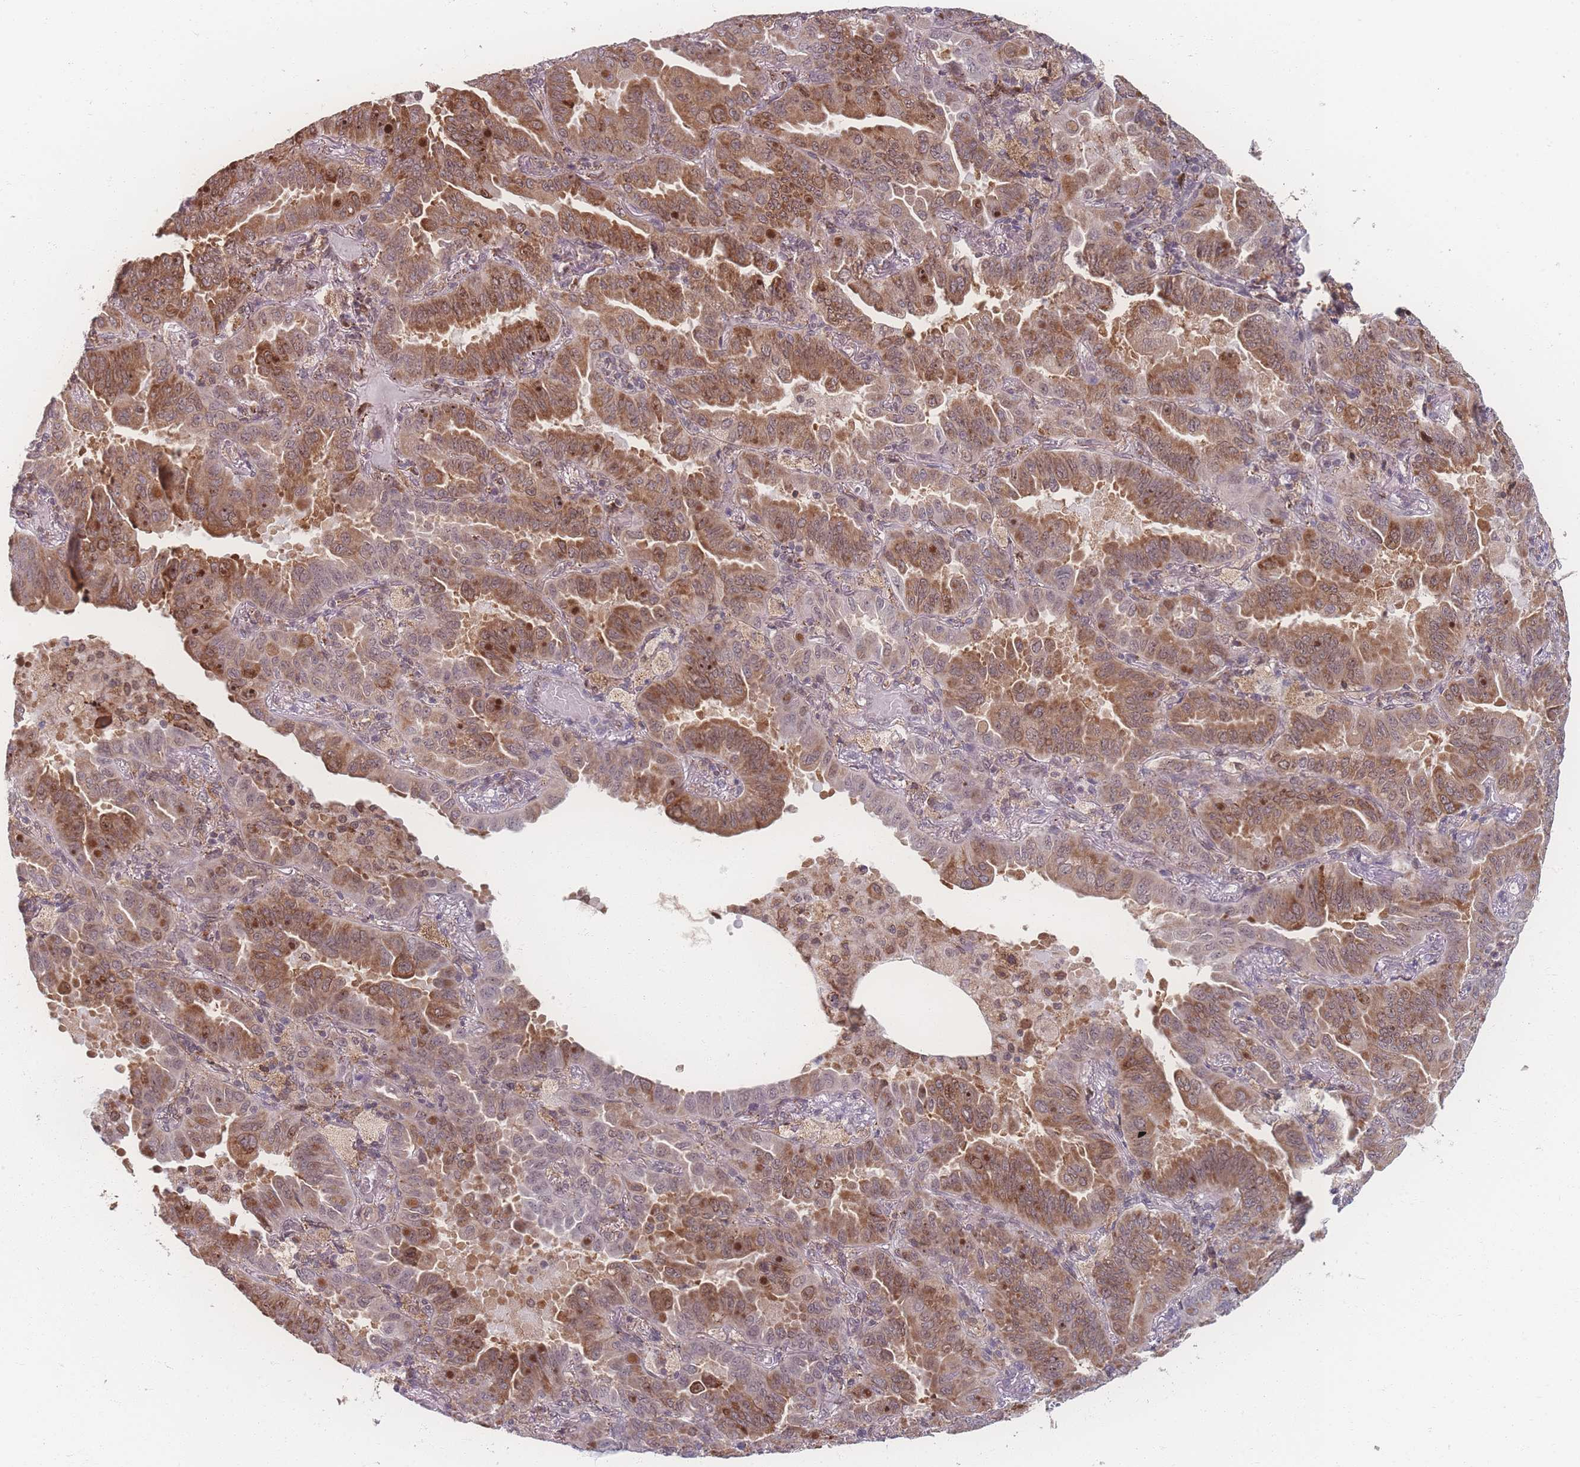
{"staining": {"intensity": "strong", "quantity": ">75%", "location": "cytoplasmic/membranous,nuclear"}, "tissue": "lung cancer", "cell_type": "Tumor cells", "image_type": "cancer", "snomed": [{"axis": "morphology", "description": "Adenocarcinoma, NOS"}, {"axis": "topography", "description": "Lung"}], "caption": "Immunohistochemical staining of lung cancer demonstrates high levels of strong cytoplasmic/membranous and nuclear protein expression in about >75% of tumor cells.", "gene": "ZC3H13", "patient": {"sex": "male", "age": 64}}